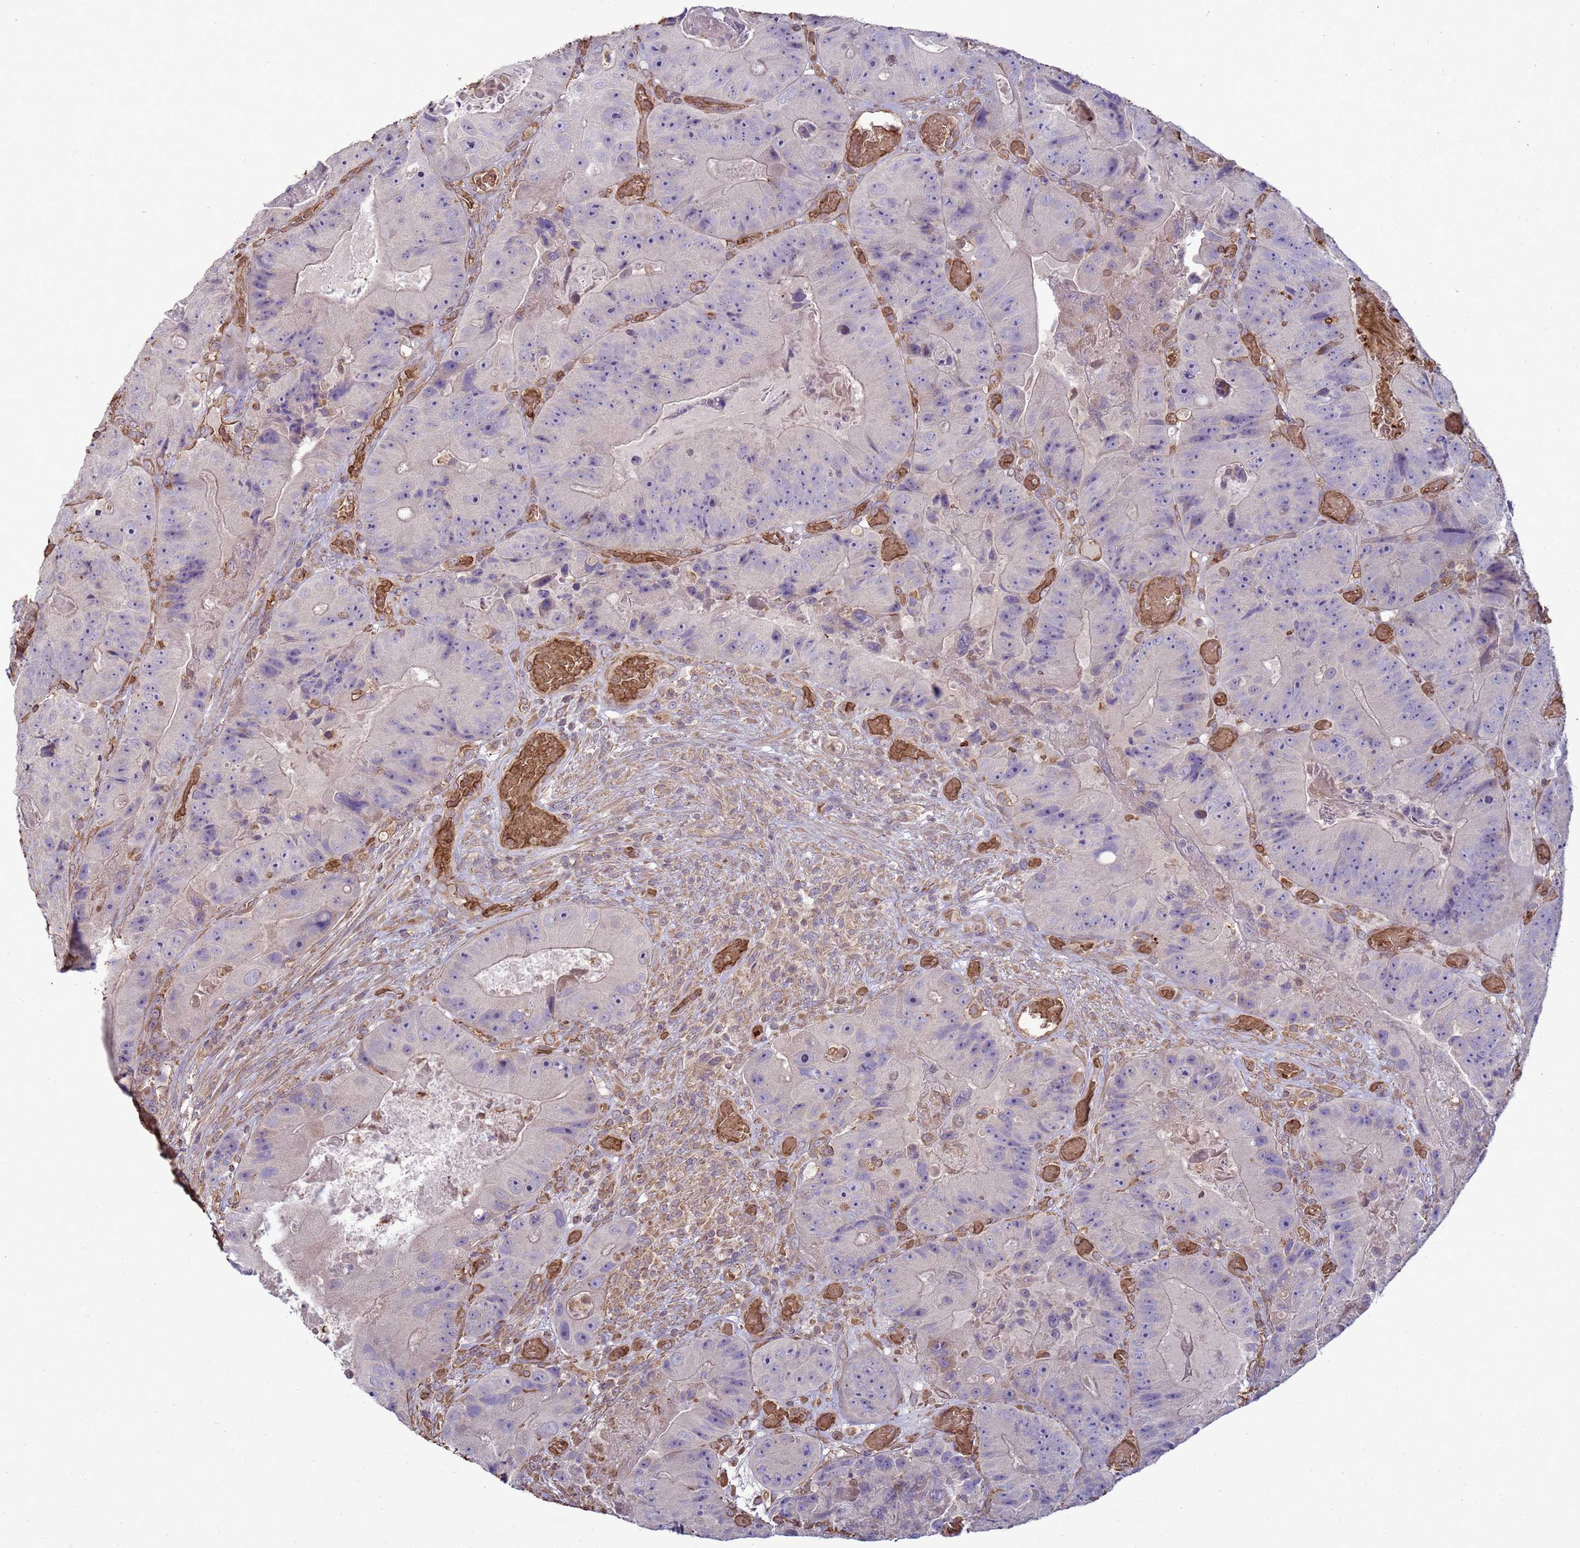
{"staining": {"intensity": "weak", "quantity": "<25%", "location": "cytoplasmic/membranous"}, "tissue": "colorectal cancer", "cell_type": "Tumor cells", "image_type": "cancer", "snomed": [{"axis": "morphology", "description": "Adenocarcinoma, NOS"}, {"axis": "topography", "description": "Colon"}], "caption": "Adenocarcinoma (colorectal) was stained to show a protein in brown. There is no significant staining in tumor cells.", "gene": "SGIP1", "patient": {"sex": "female", "age": 86}}